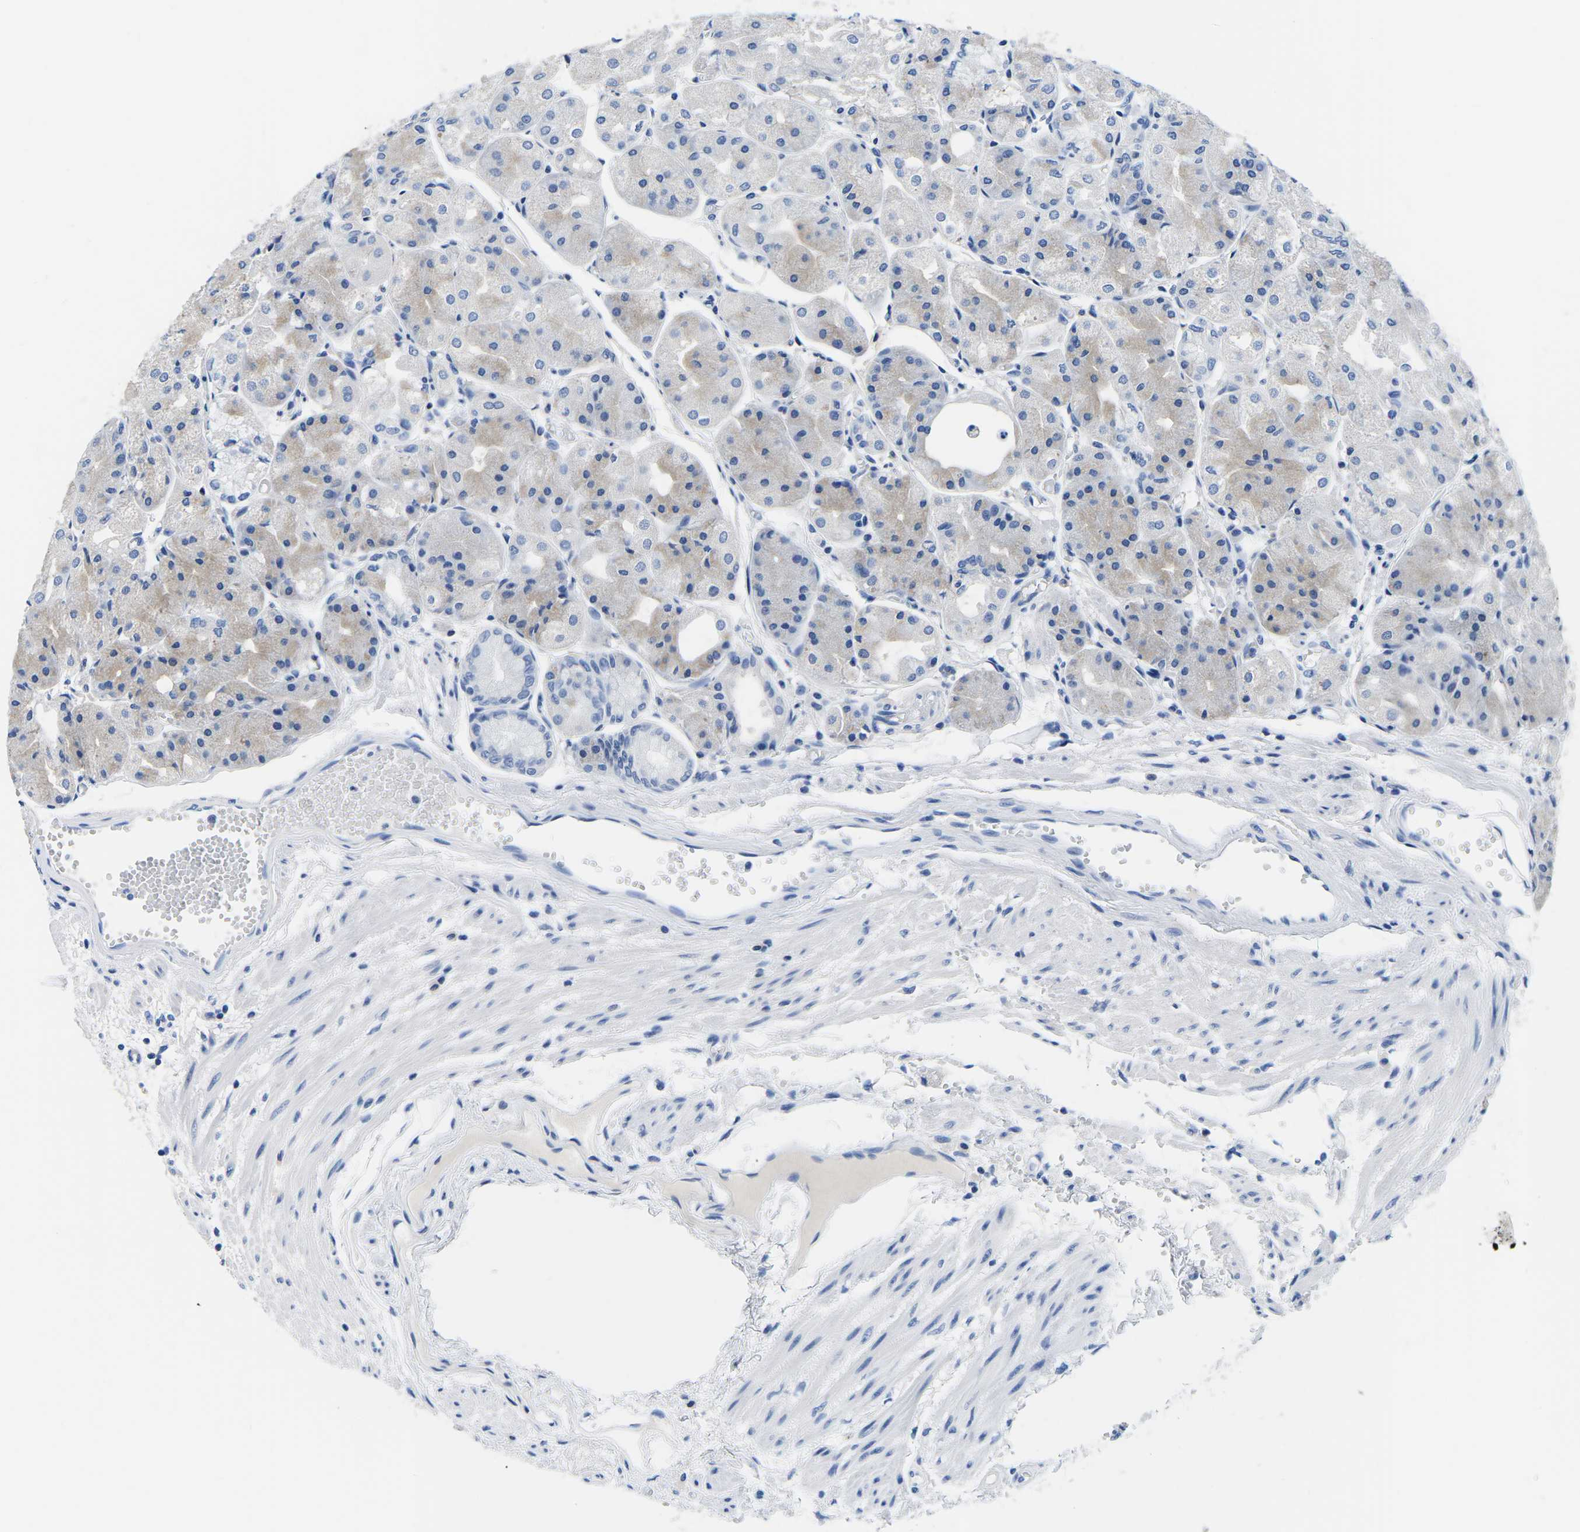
{"staining": {"intensity": "moderate", "quantity": "<25%", "location": "cytoplasmic/membranous"}, "tissue": "stomach", "cell_type": "Glandular cells", "image_type": "normal", "snomed": [{"axis": "morphology", "description": "Normal tissue, NOS"}, {"axis": "topography", "description": "Stomach, upper"}], "caption": "IHC micrograph of benign stomach stained for a protein (brown), which shows low levels of moderate cytoplasmic/membranous staining in approximately <25% of glandular cells.", "gene": "CYP1A2", "patient": {"sex": "male", "age": 72}}